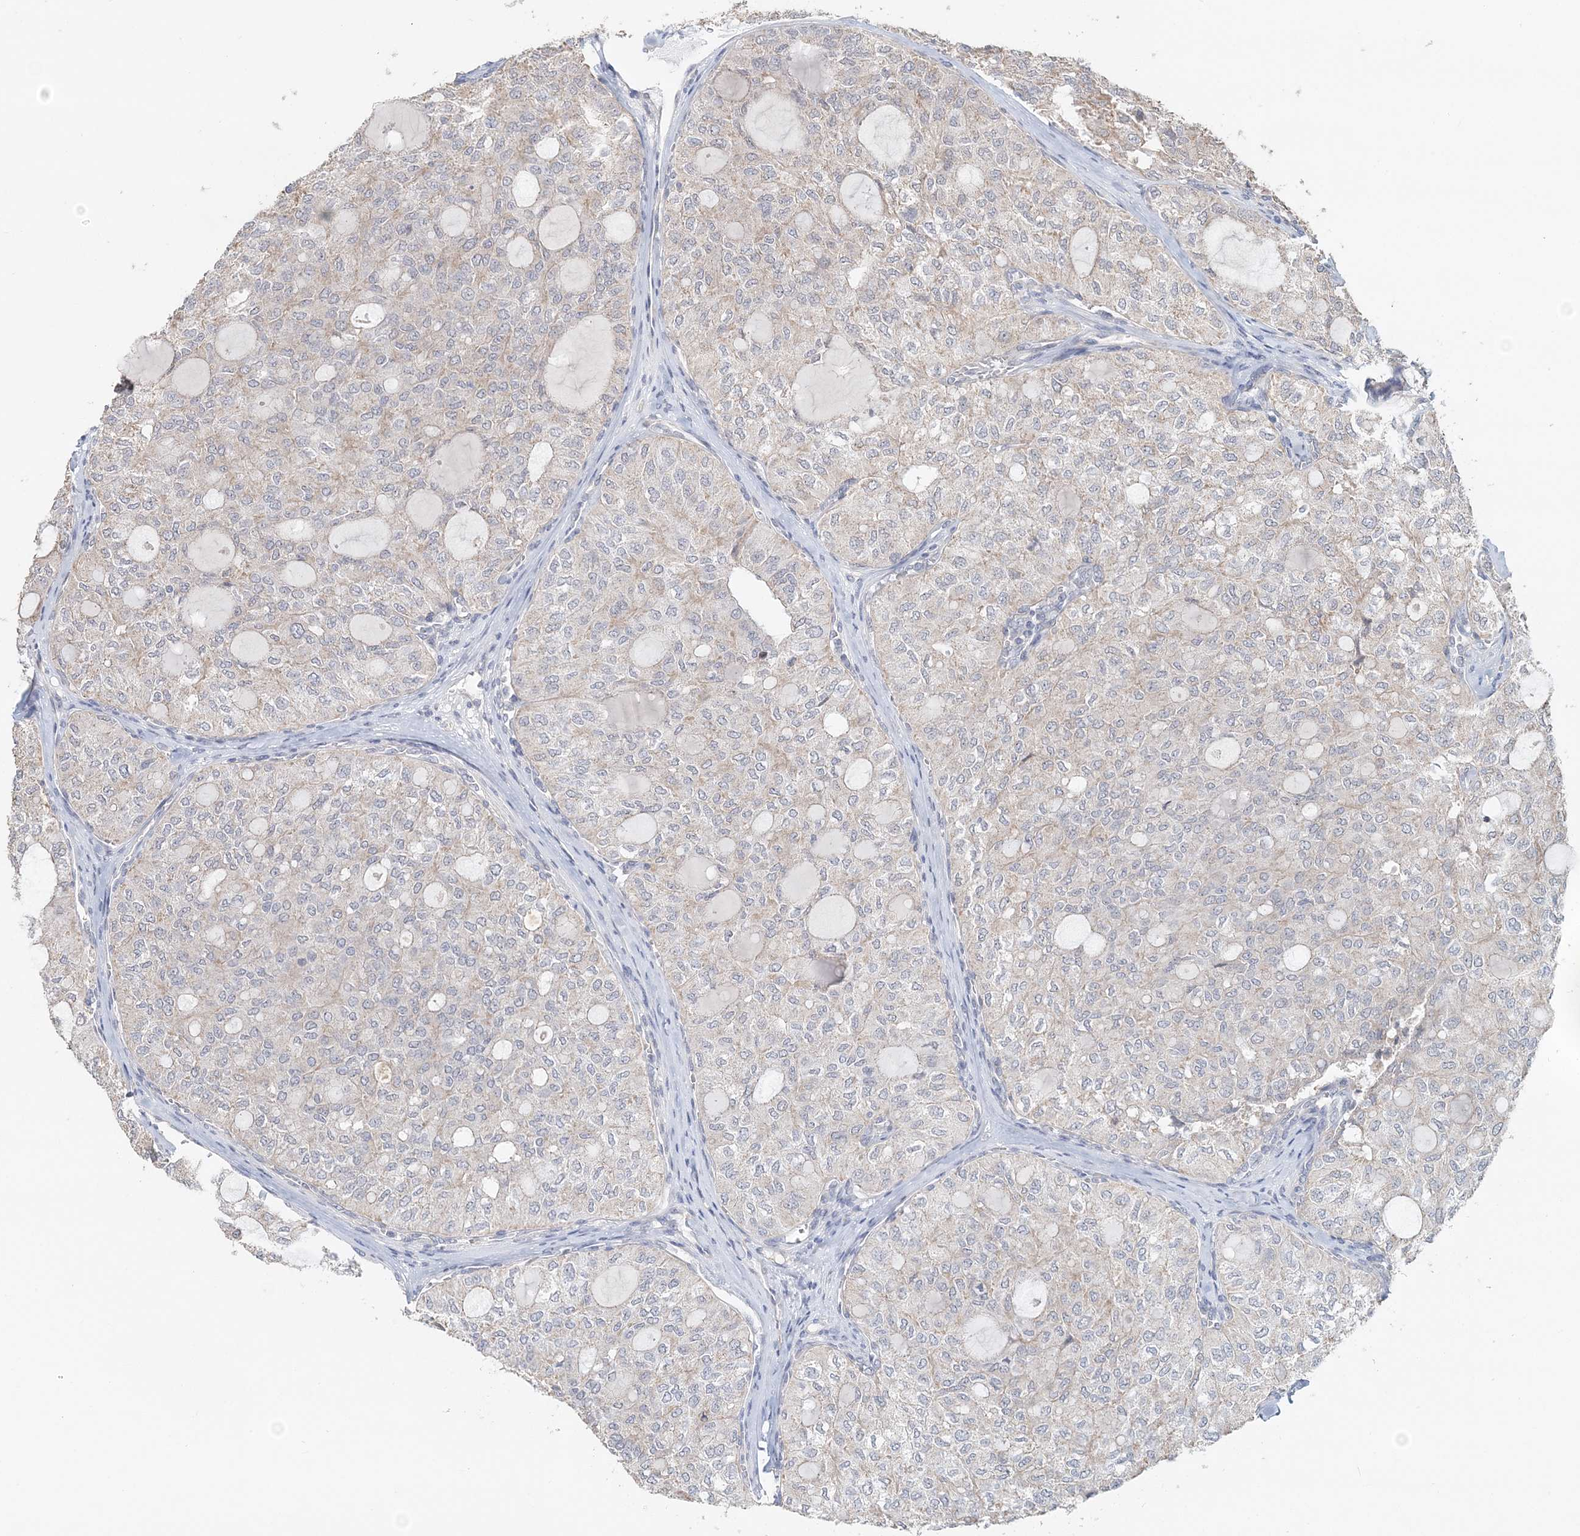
{"staining": {"intensity": "negative", "quantity": "none", "location": "none"}, "tissue": "thyroid cancer", "cell_type": "Tumor cells", "image_type": "cancer", "snomed": [{"axis": "morphology", "description": "Follicular adenoma carcinoma, NOS"}, {"axis": "topography", "description": "Thyroid gland"}], "caption": "High magnification brightfield microscopy of thyroid follicular adenoma carcinoma stained with DAB (brown) and counterstained with hematoxylin (blue): tumor cells show no significant staining.", "gene": "FBXO38", "patient": {"sex": "male", "age": 75}}